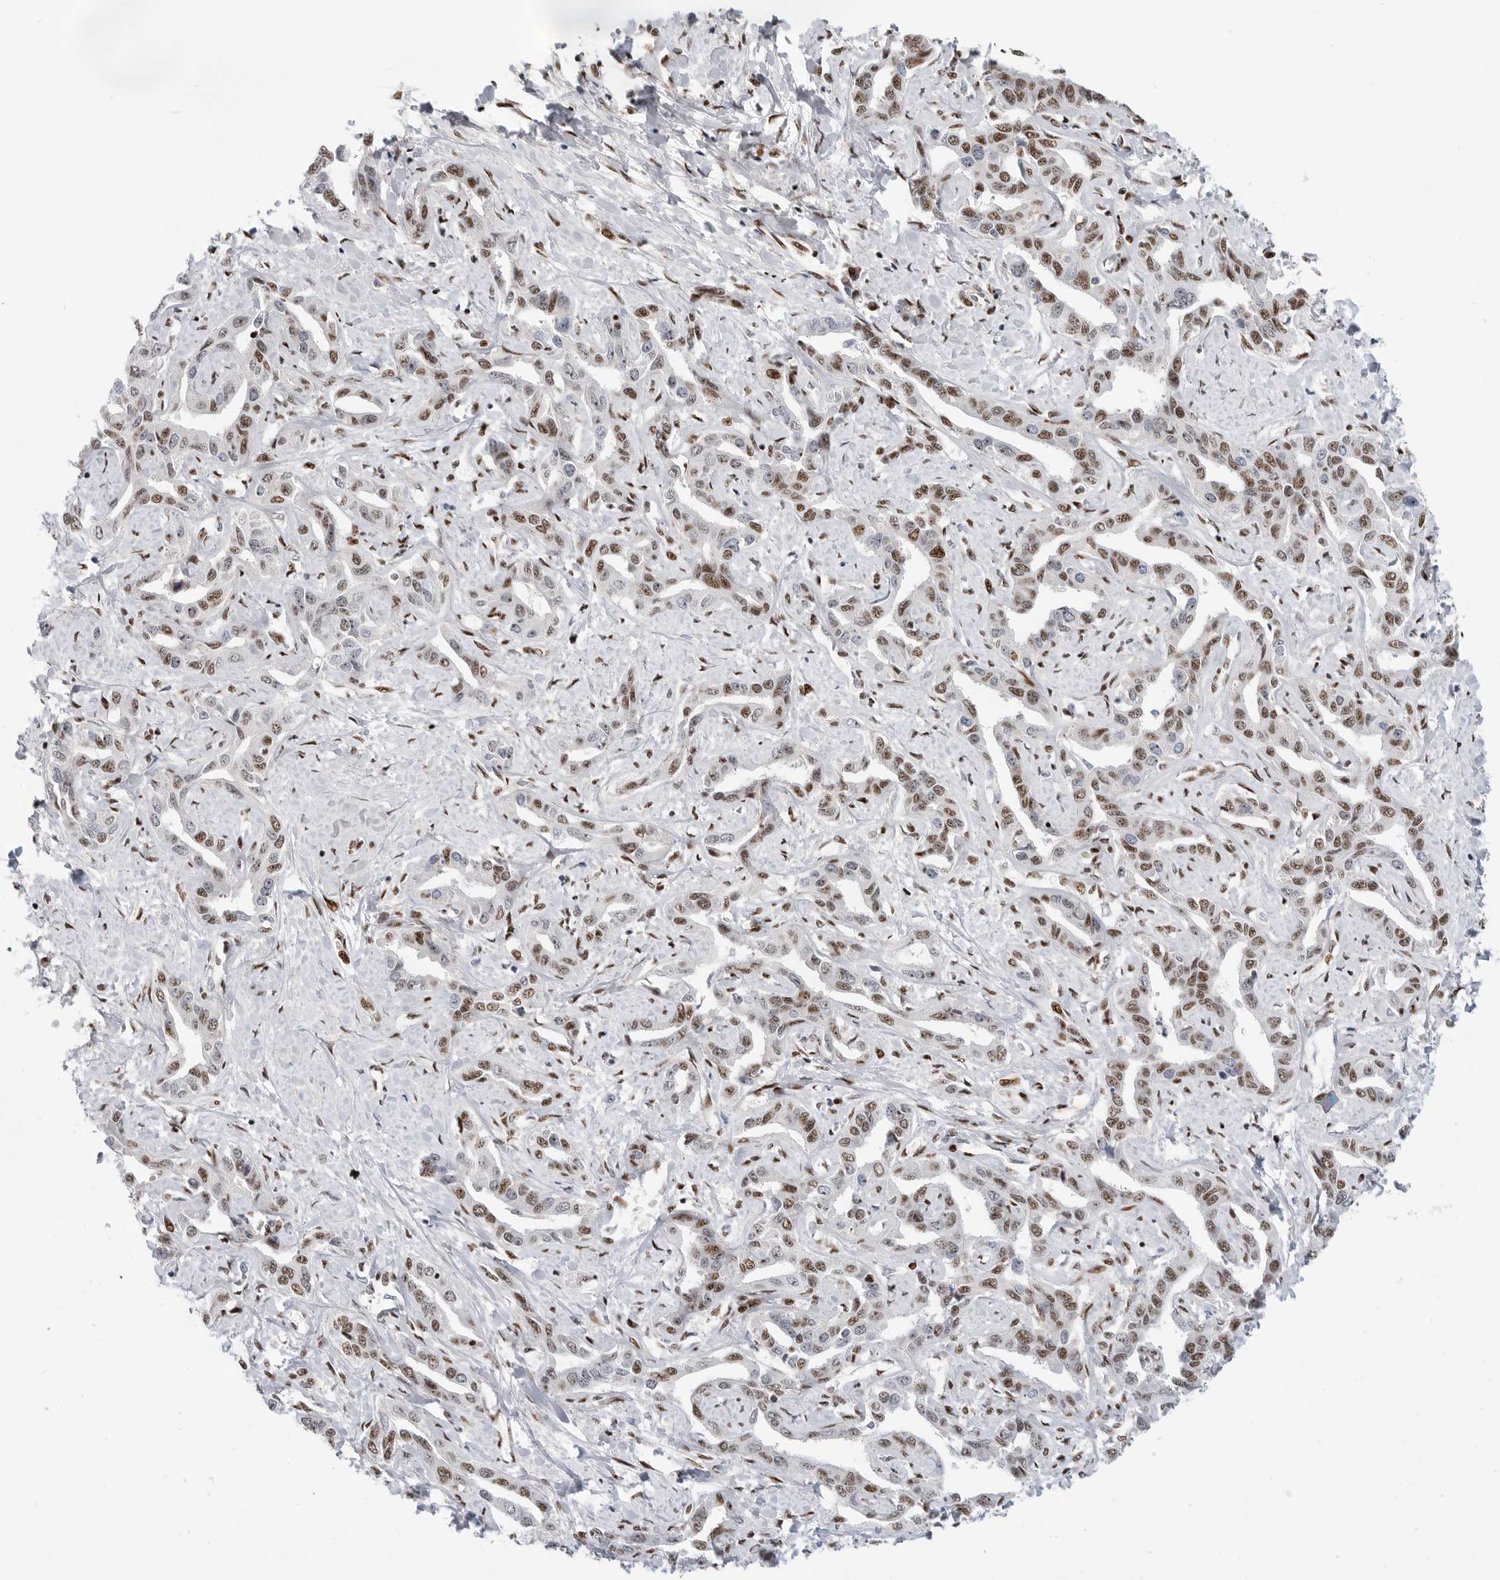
{"staining": {"intensity": "strong", "quantity": ">75%", "location": "nuclear"}, "tissue": "liver cancer", "cell_type": "Tumor cells", "image_type": "cancer", "snomed": [{"axis": "morphology", "description": "Cholangiocarcinoma"}, {"axis": "topography", "description": "Liver"}], "caption": "Immunohistochemistry of human liver cancer demonstrates high levels of strong nuclear staining in about >75% of tumor cells. (Brightfield microscopy of DAB IHC at high magnification).", "gene": "GPATCH2", "patient": {"sex": "male", "age": 59}}